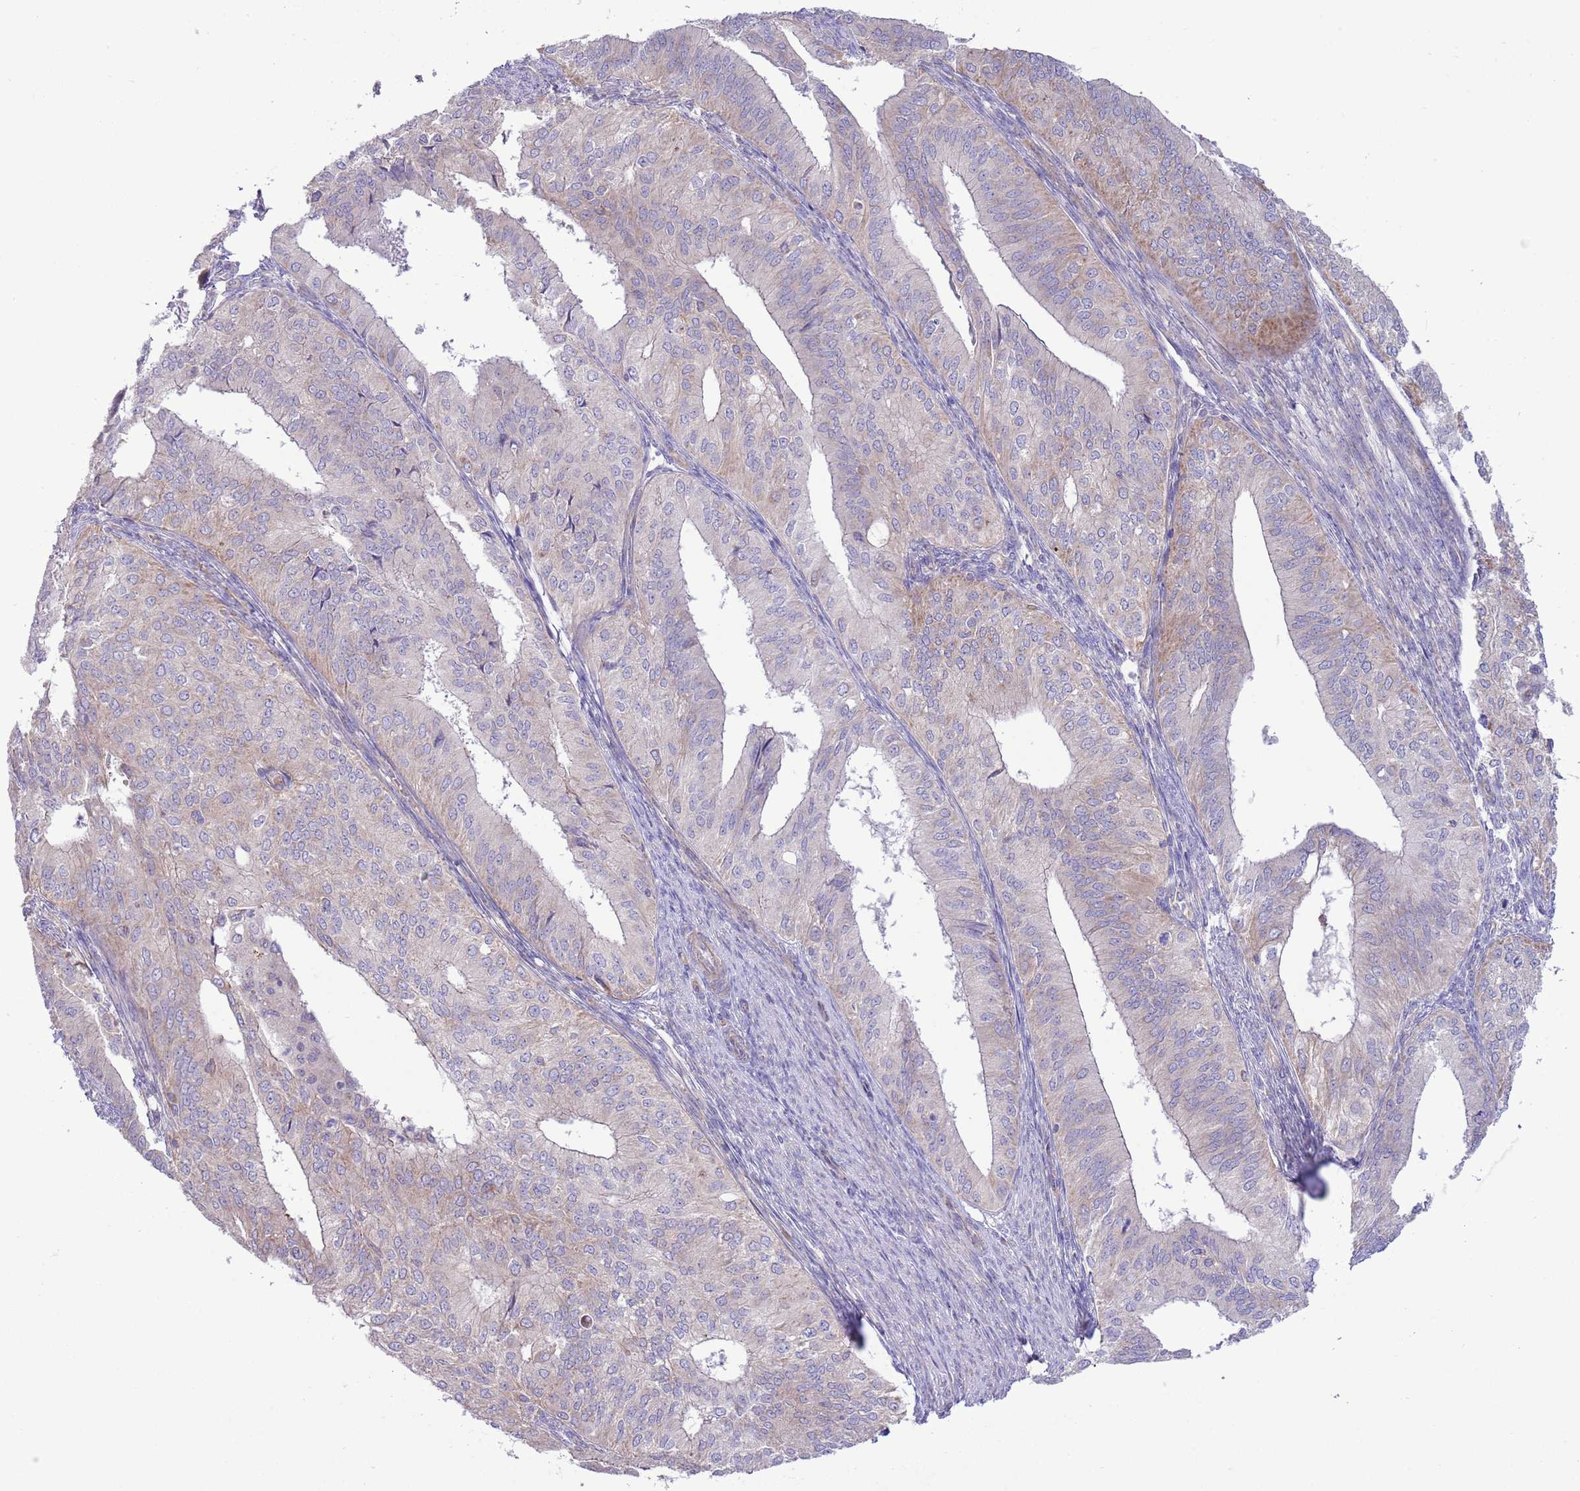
{"staining": {"intensity": "weak", "quantity": "<25%", "location": "cytoplasmic/membranous"}, "tissue": "endometrial cancer", "cell_type": "Tumor cells", "image_type": "cancer", "snomed": [{"axis": "morphology", "description": "Adenocarcinoma, NOS"}, {"axis": "topography", "description": "Endometrium"}], "caption": "Immunohistochemistry (IHC) photomicrograph of neoplastic tissue: human endometrial cancer (adenocarcinoma) stained with DAB (3,3'-diaminobenzidine) demonstrates no significant protein expression in tumor cells.", "gene": "TOMM5", "patient": {"sex": "female", "age": 50}}